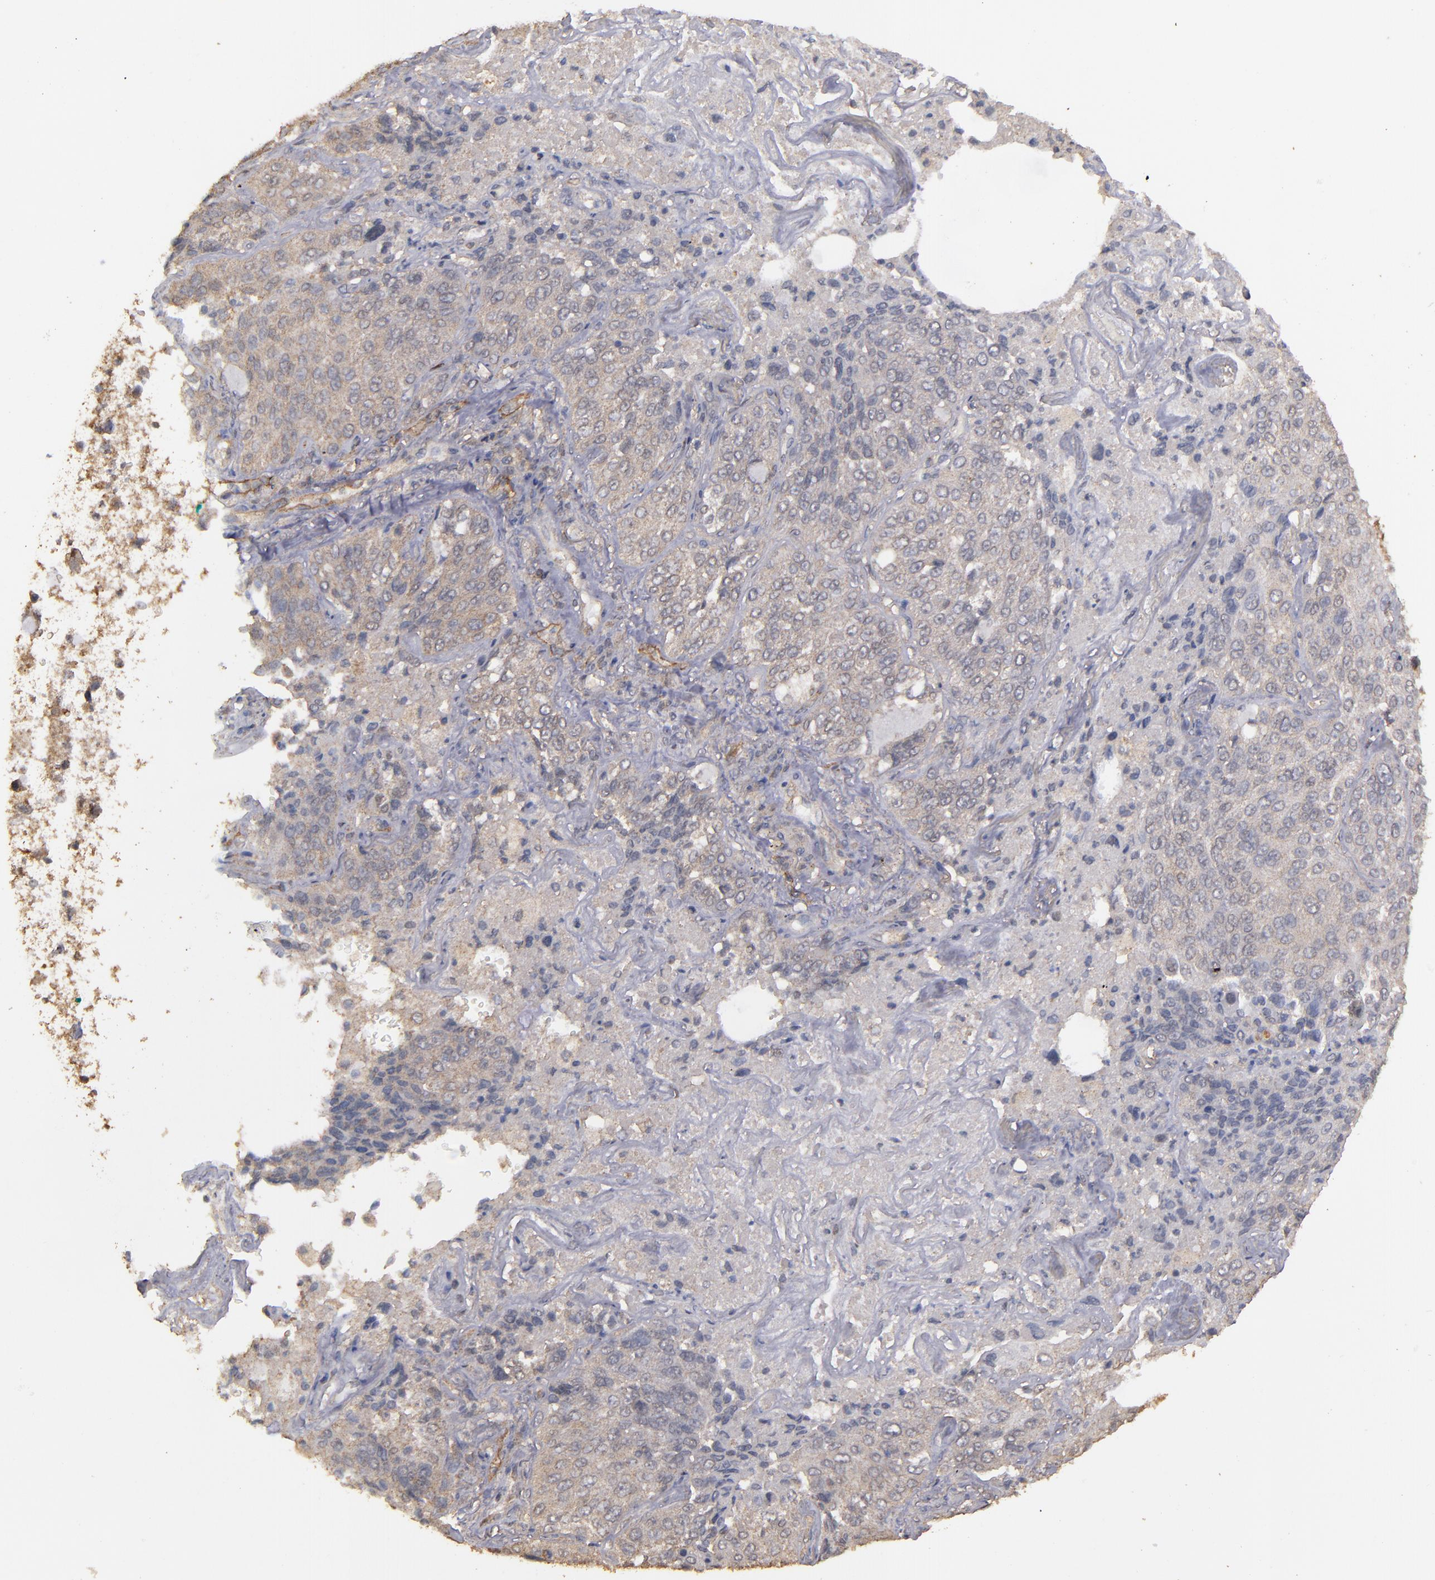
{"staining": {"intensity": "weak", "quantity": "25%-75%", "location": "cytoplasmic/membranous"}, "tissue": "lung cancer", "cell_type": "Tumor cells", "image_type": "cancer", "snomed": [{"axis": "morphology", "description": "Squamous cell carcinoma, NOS"}, {"axis": "topography", "description": "Lung"}], "caption": "Immunohistochemical staining of human lung cancer (squamous cell carcinoma) shows low levels of weak cytoplasmic/membranous expression in about 25%-75% of tumor cells.", "gene": "FAT1", "patient": {"sex": "male", "age": 54}}